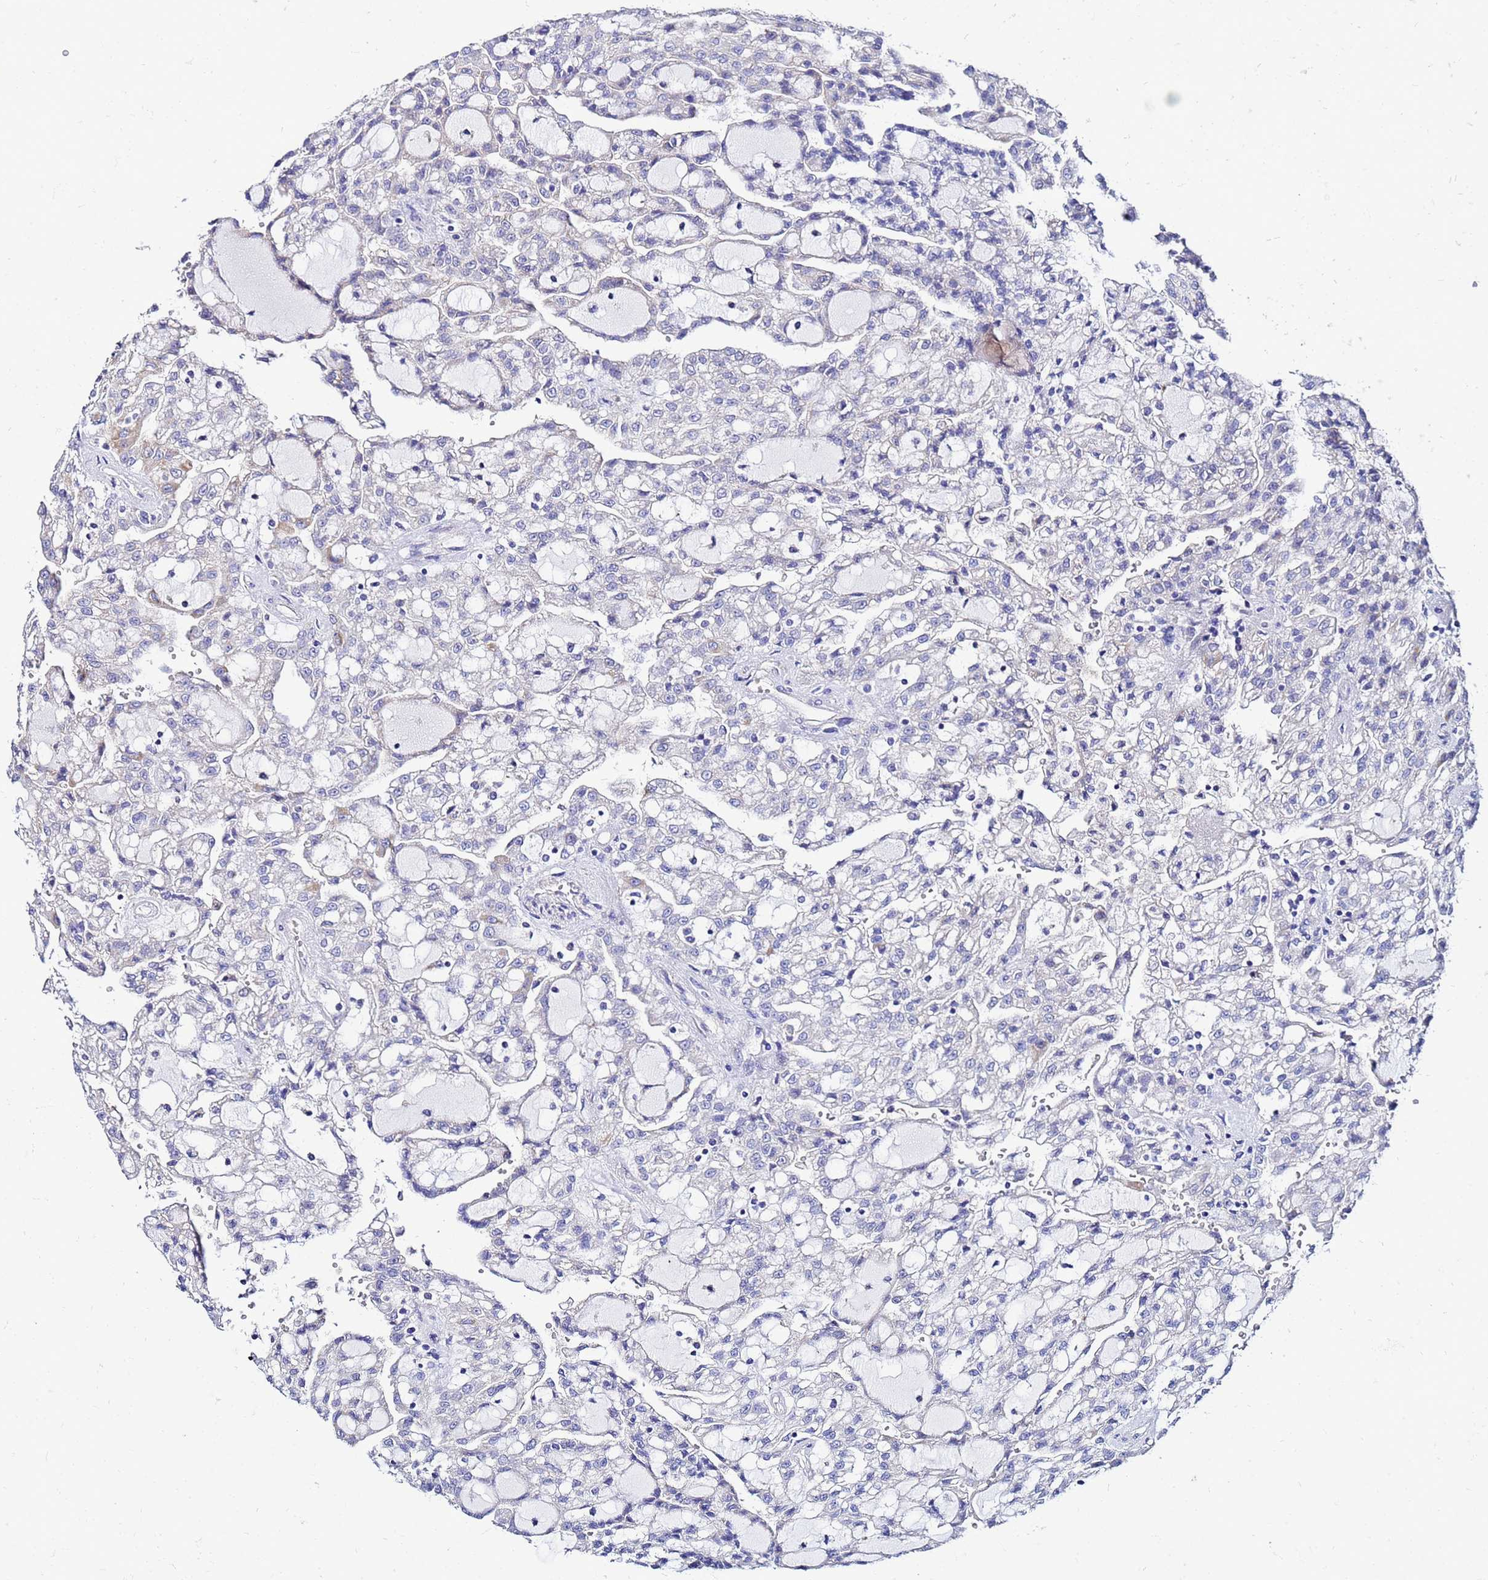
{"staining": {"intensity": "negative", "quantity": "none", "location": "none"}, "tissue": "renal cancer", "cell_type": "Tumor cells", "image_type": "cancer", "snomed": [{"axis": "morphology", "description": "Adenocarcinoma, NOS"}, {"axis": "topography", "description": "Kidney"}], "caption": "High magnification brightfield microscopy of renal adenocarcinoma stained with DAB (brown) and counterstained with hematoxylin (blue): tumor cells show no significant staining.", "gene": "FAHD2A", "patient": {"sex": "male", "age": 63}}